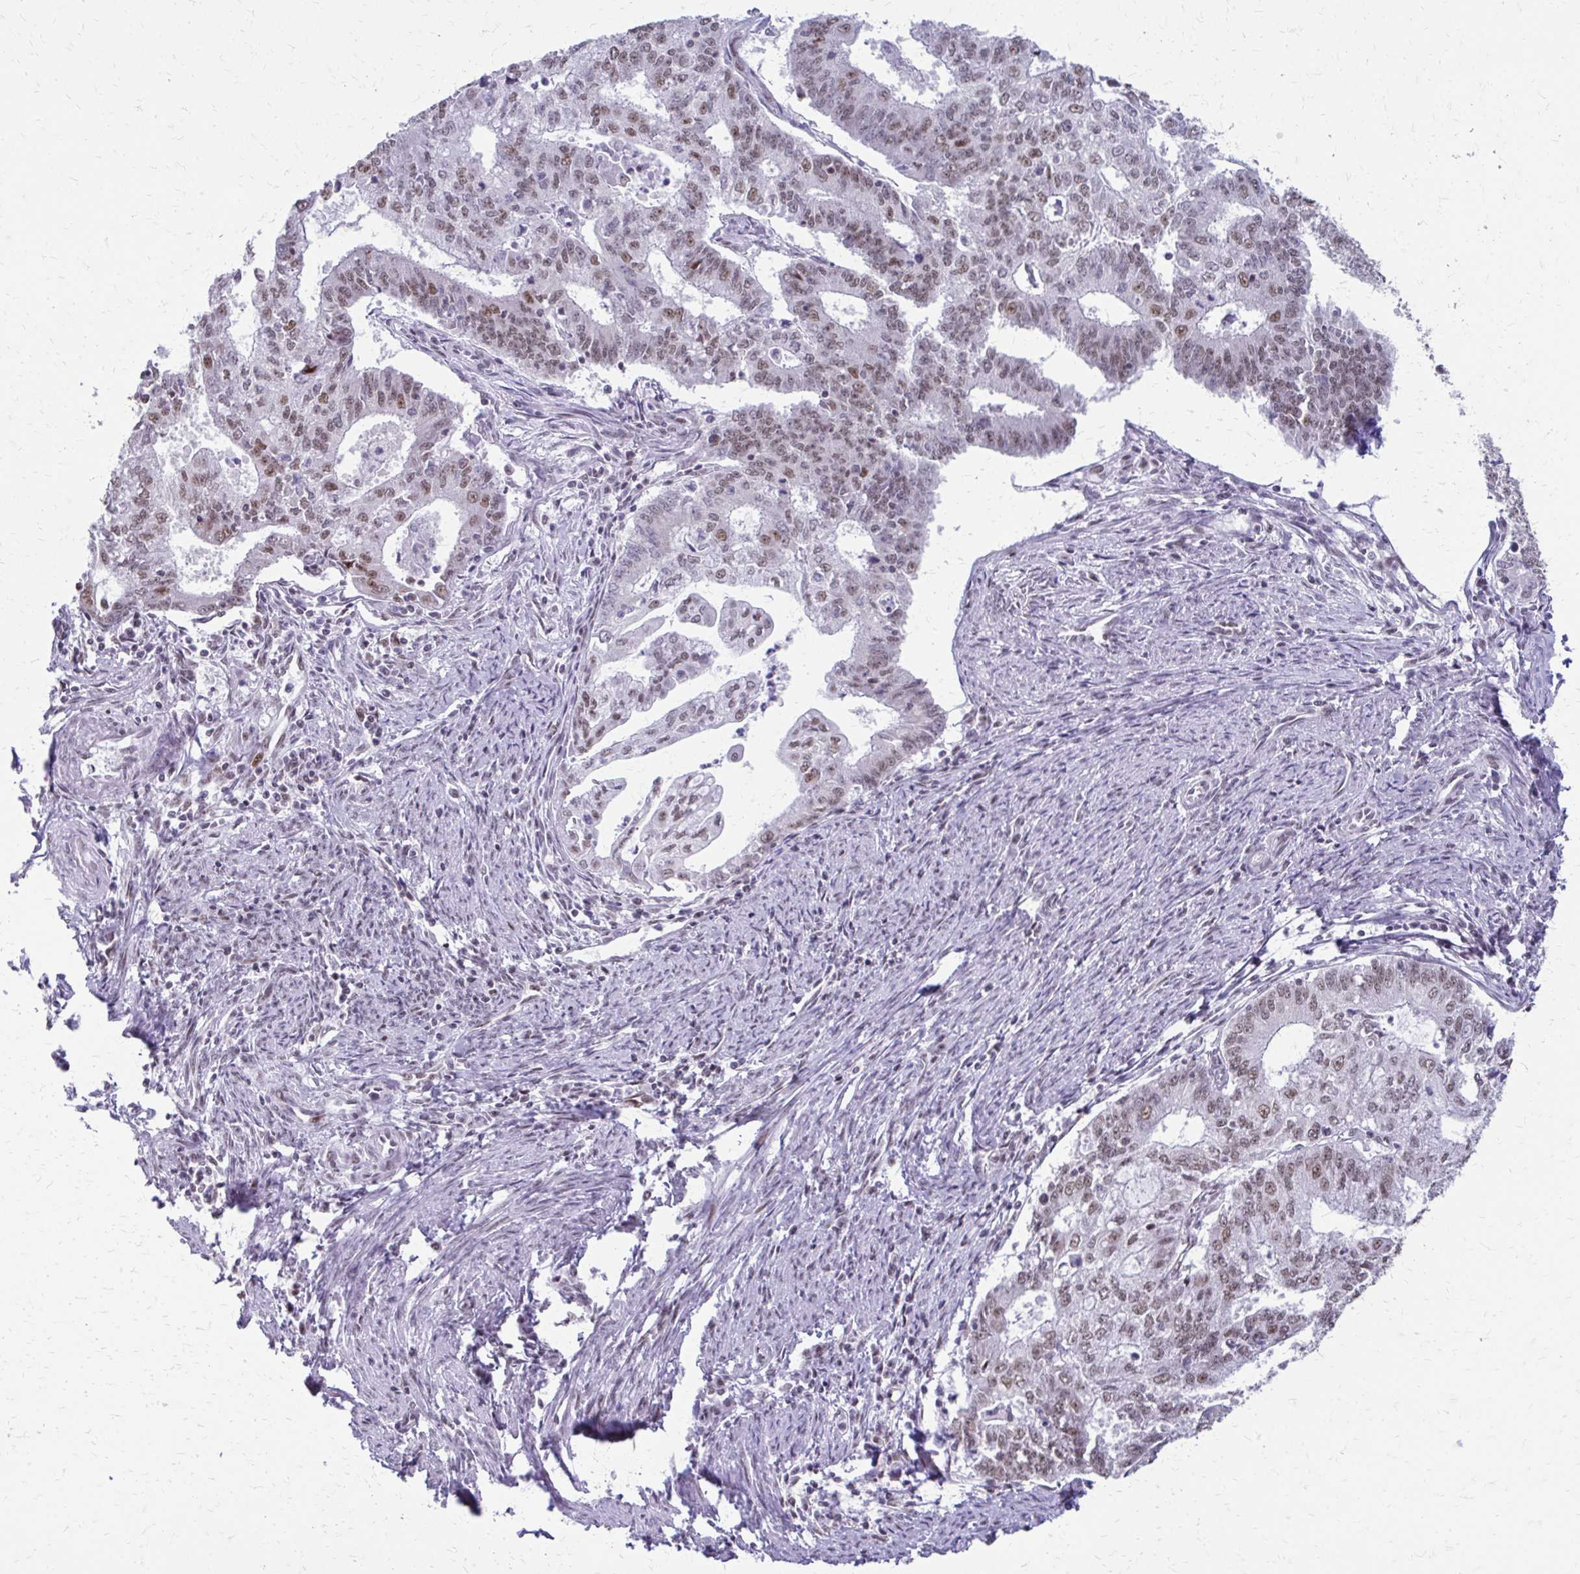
{"staining": {"intensity": "moderate", "quantity": "25%-75%", "location": "nuclear"}, "tissue": "endometrial cancer", "cell_type": "Tumor cells", "image_type": "cancer", "snomed": [{"axis": "morphology", "description": "Adenocarcinoma, NOS"}, {"axis": "topography", "description": "Endometrium"}], "caption": "Immunohistochemical staining of human endometrial cancer (adenocarcinoma) shows moderate nuclear protein positivity in approximately 25%-75% of tumor cells.", "gene": "SS18", "patient": {"sex": "female", "age": 61}}